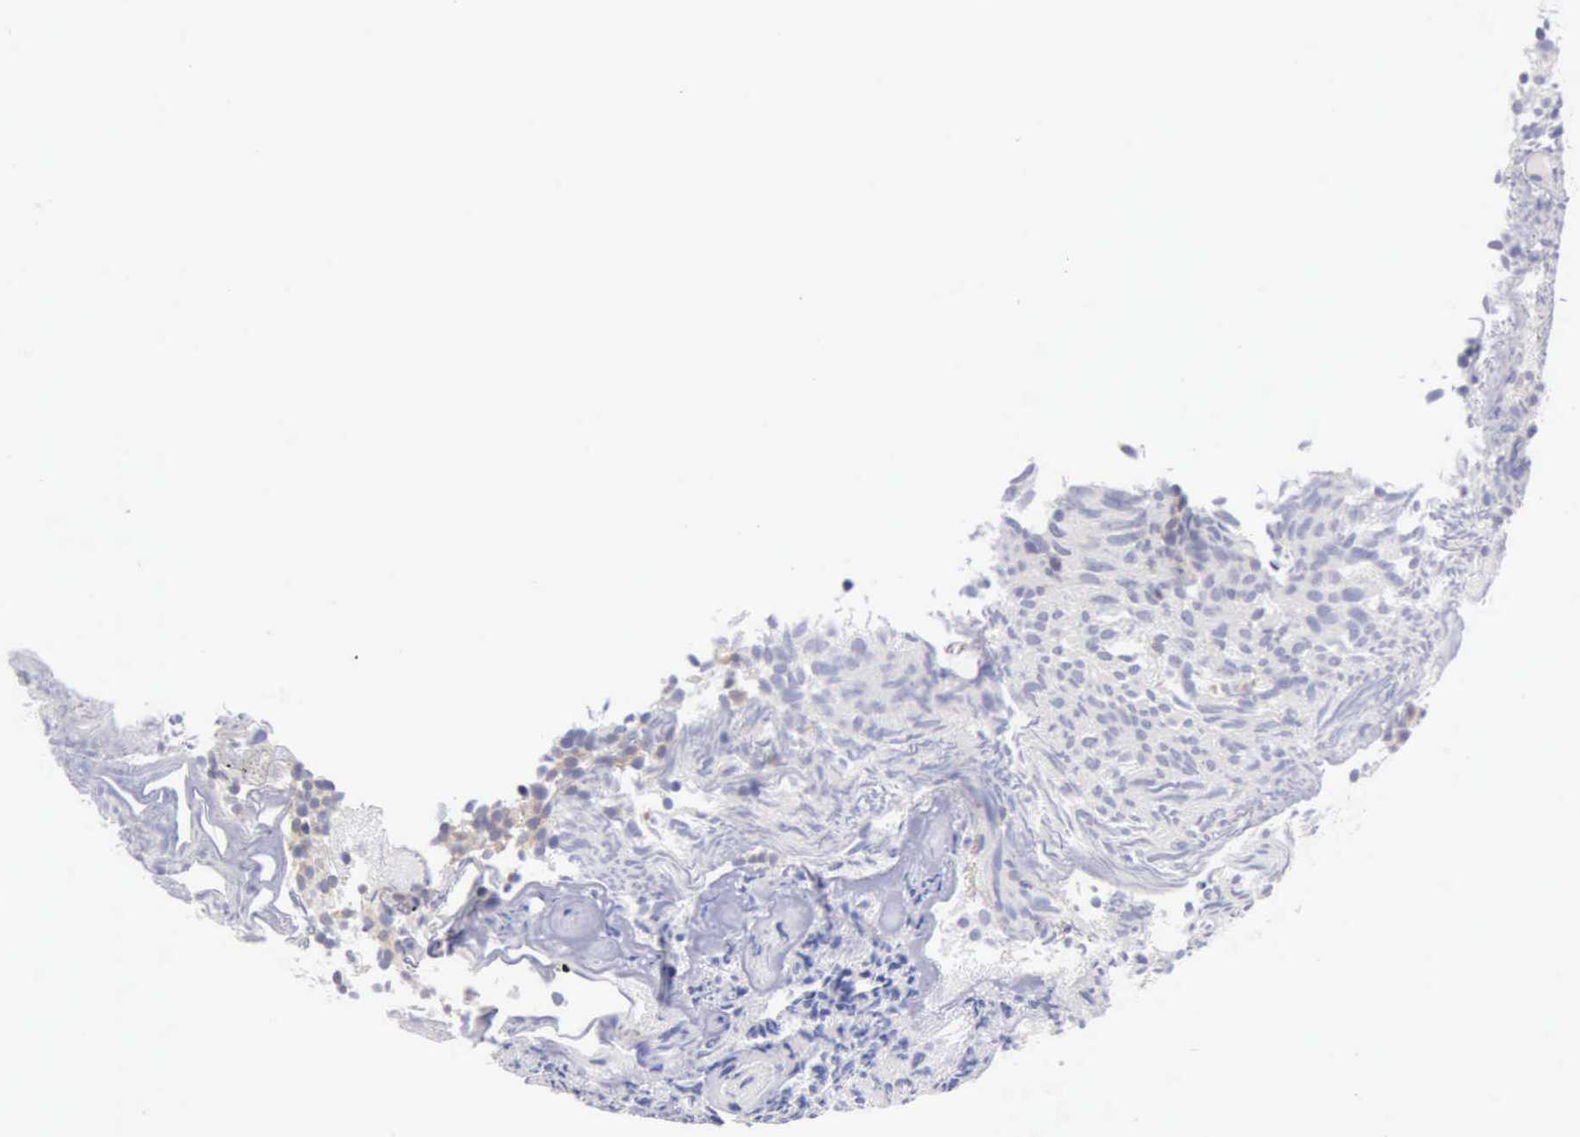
{"staining": {"intensity": "weak", "quantity": "25%-75%", "location": "cytoplasmic/membranous"}, "tissue": "urothelial cancer", "cell_type": "Tumor cells", "image_type": "cancer", "snomed": [{"axis": "morphology", "description": "Urothelial carcinoma, Low grade"}, {"axis": "topography", "description": "Urinary bladder"}], "caption": "Protein staining of low-grade urothelial carcinoma tissue displays weak cytoplasmic/membranous staining in approximately 25%-75% of tumor cells. (IHC, brightfield microscopy, high magnification).", "gene": "SASH3", "patient": {"sex": "male", "age": 85}}